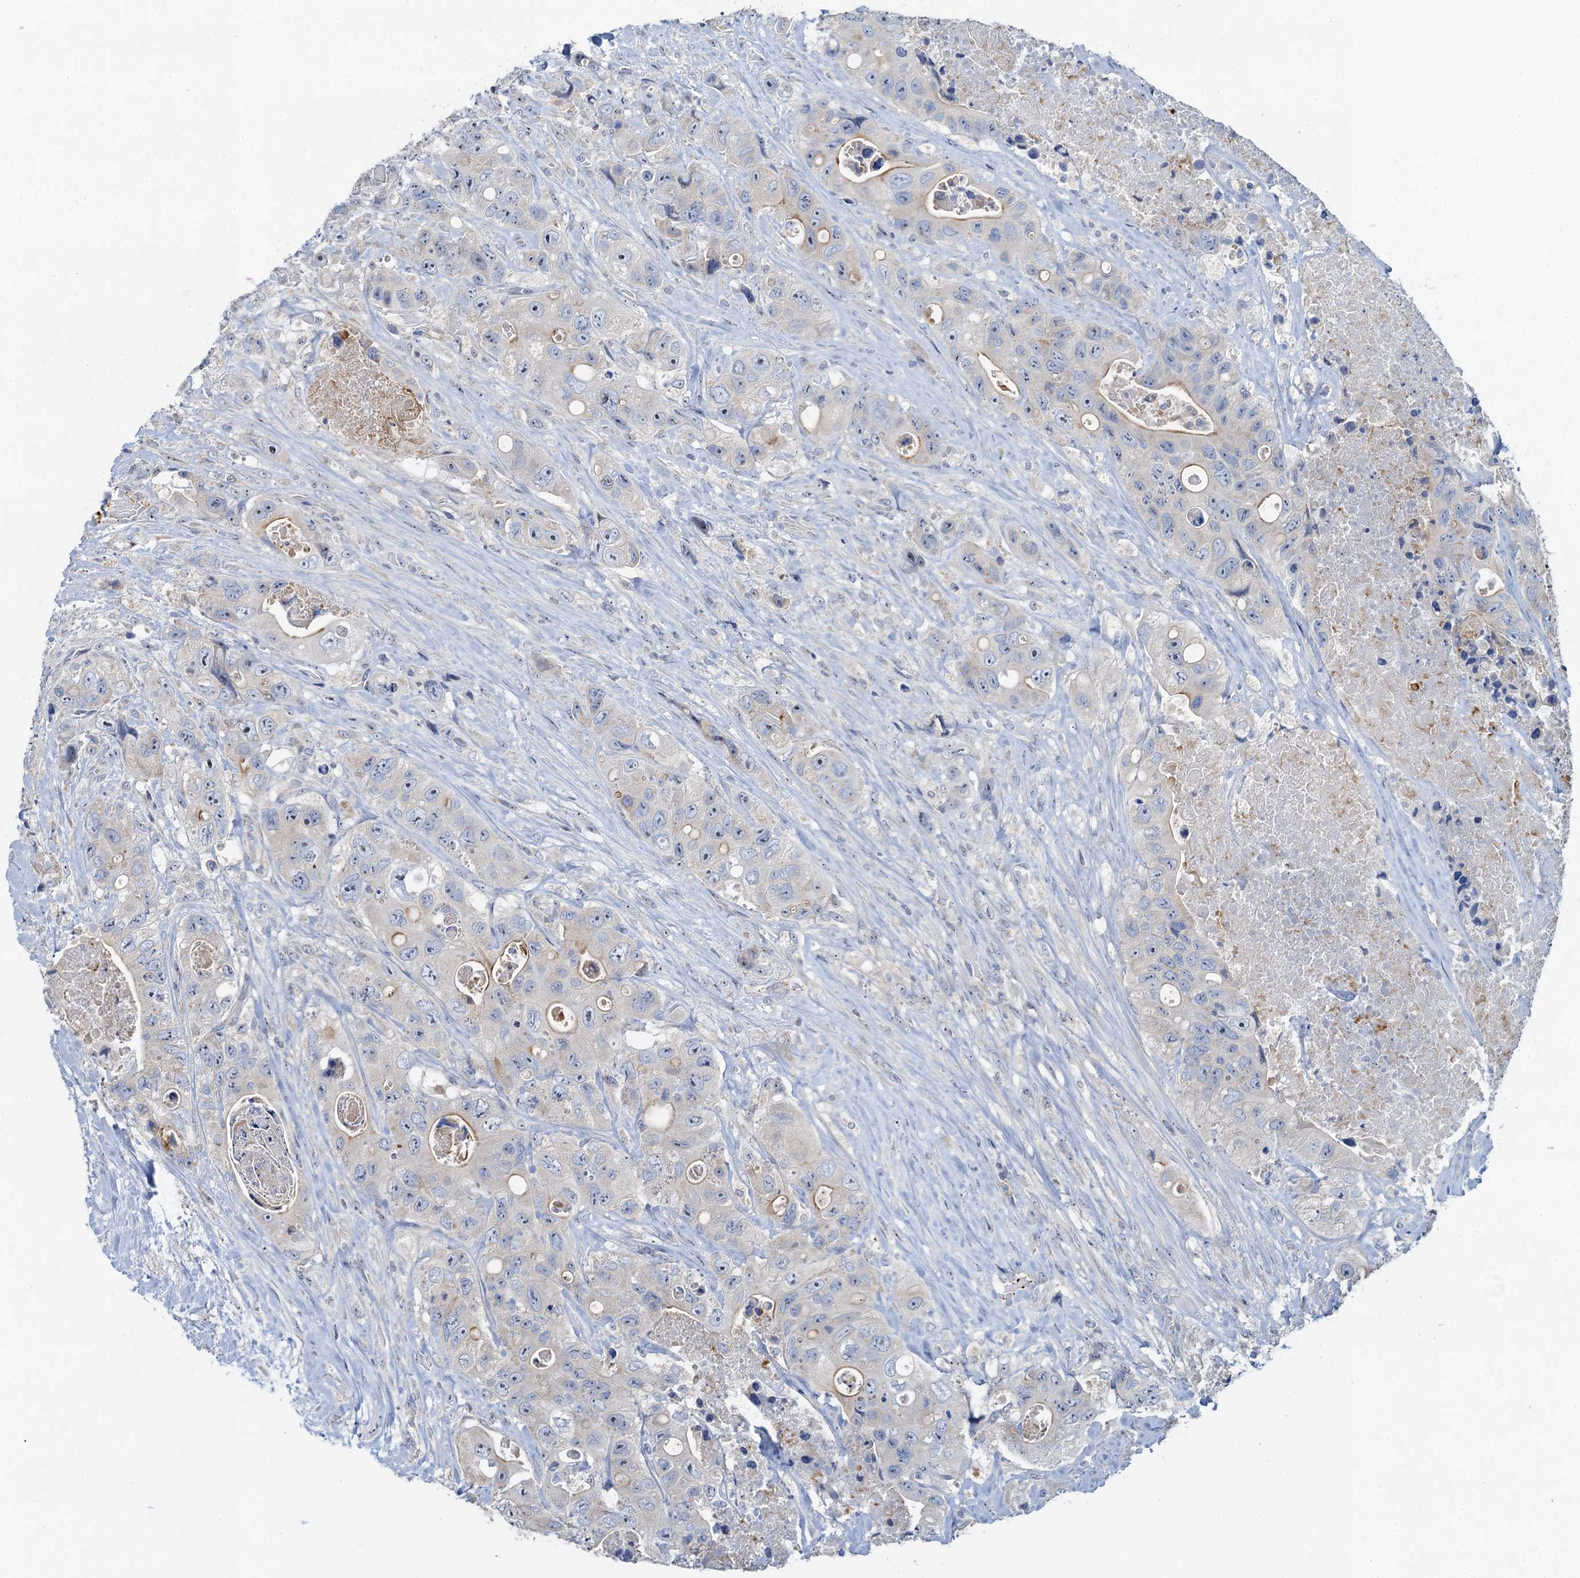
{"staining": {"intensity": "weak", "quantity": "<25%", "location": "cytoplasmic/membranous"}, "tissue": "colorectal cancer", "cell_type": "Tumor cells", "image_type": "cancer", "snomed": [{"axis": "morphology", "description": "Adenocarcinoma, NOS"}, {"axis": "topography", "description": "Colon"}], "caption": "Micrograph shows no significant protein positivity in tumor cells of colorectal adenocarcinoma.", "gene": "PLLP", "patient": {"sex": "female", "age": 46}}